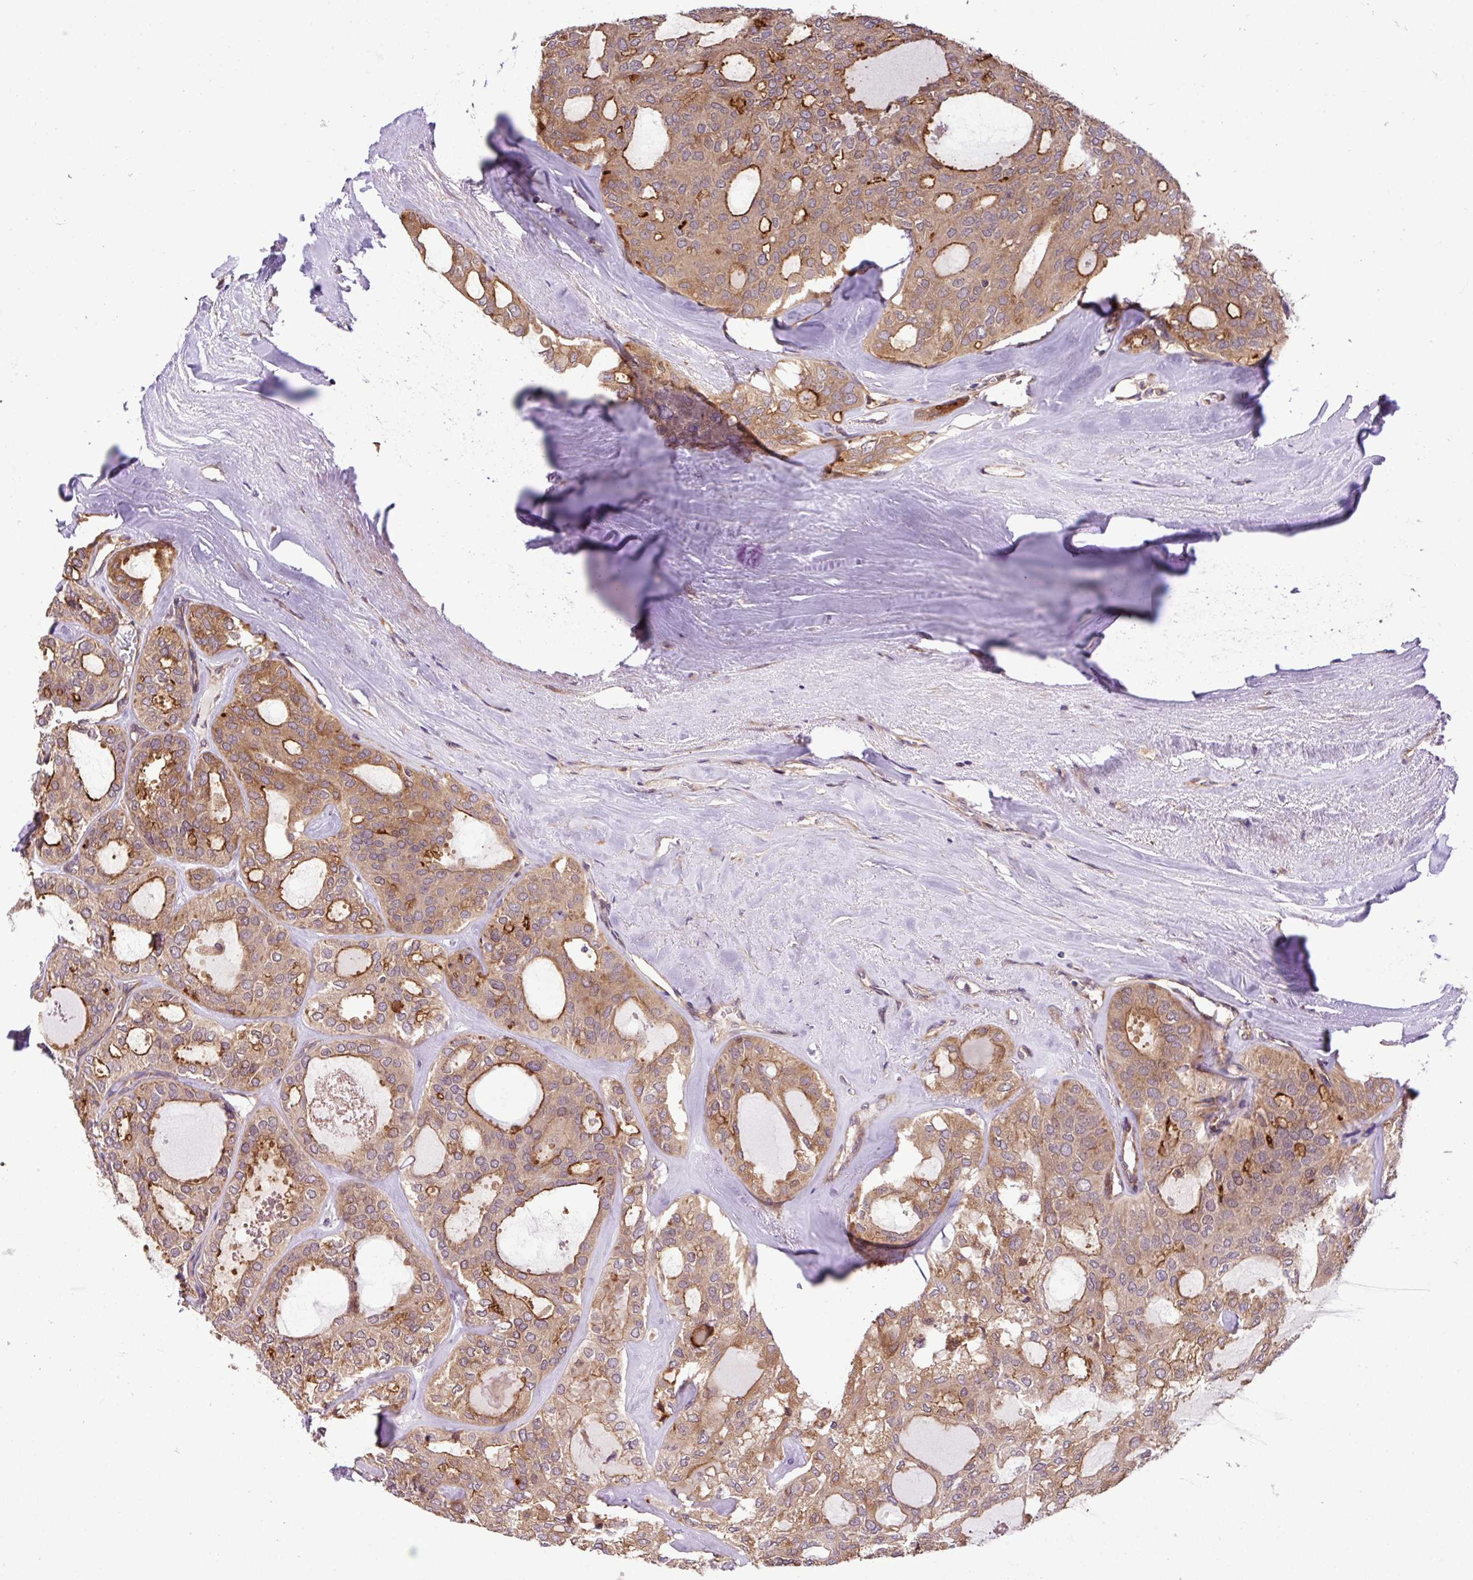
{"staining": {"intensity": "moderate", "quantity": ">75%", "location": "cytoplasmic/membranous"}, "tissue": "thyroid cancer", "cell_type": "Tumor cells", "image_type": "cancer", "snomed": [{"axis": "morphology", "description": "Follicular adenoma carcinoma, NOS"}, {"axis": "topography", "description": "Thyroid gland"}], "caption": "This image displays follicular adenoma carcinoma (thyroid) stained with immunohistochemistry to label a protein in brown. The cytoplasmic/membranous of tumor cells show moderate positivity for the protein. Nuclei are counter-stained blue.", "gene": "DLGAP4", "patient": {"sex": "male", "age": 75}}